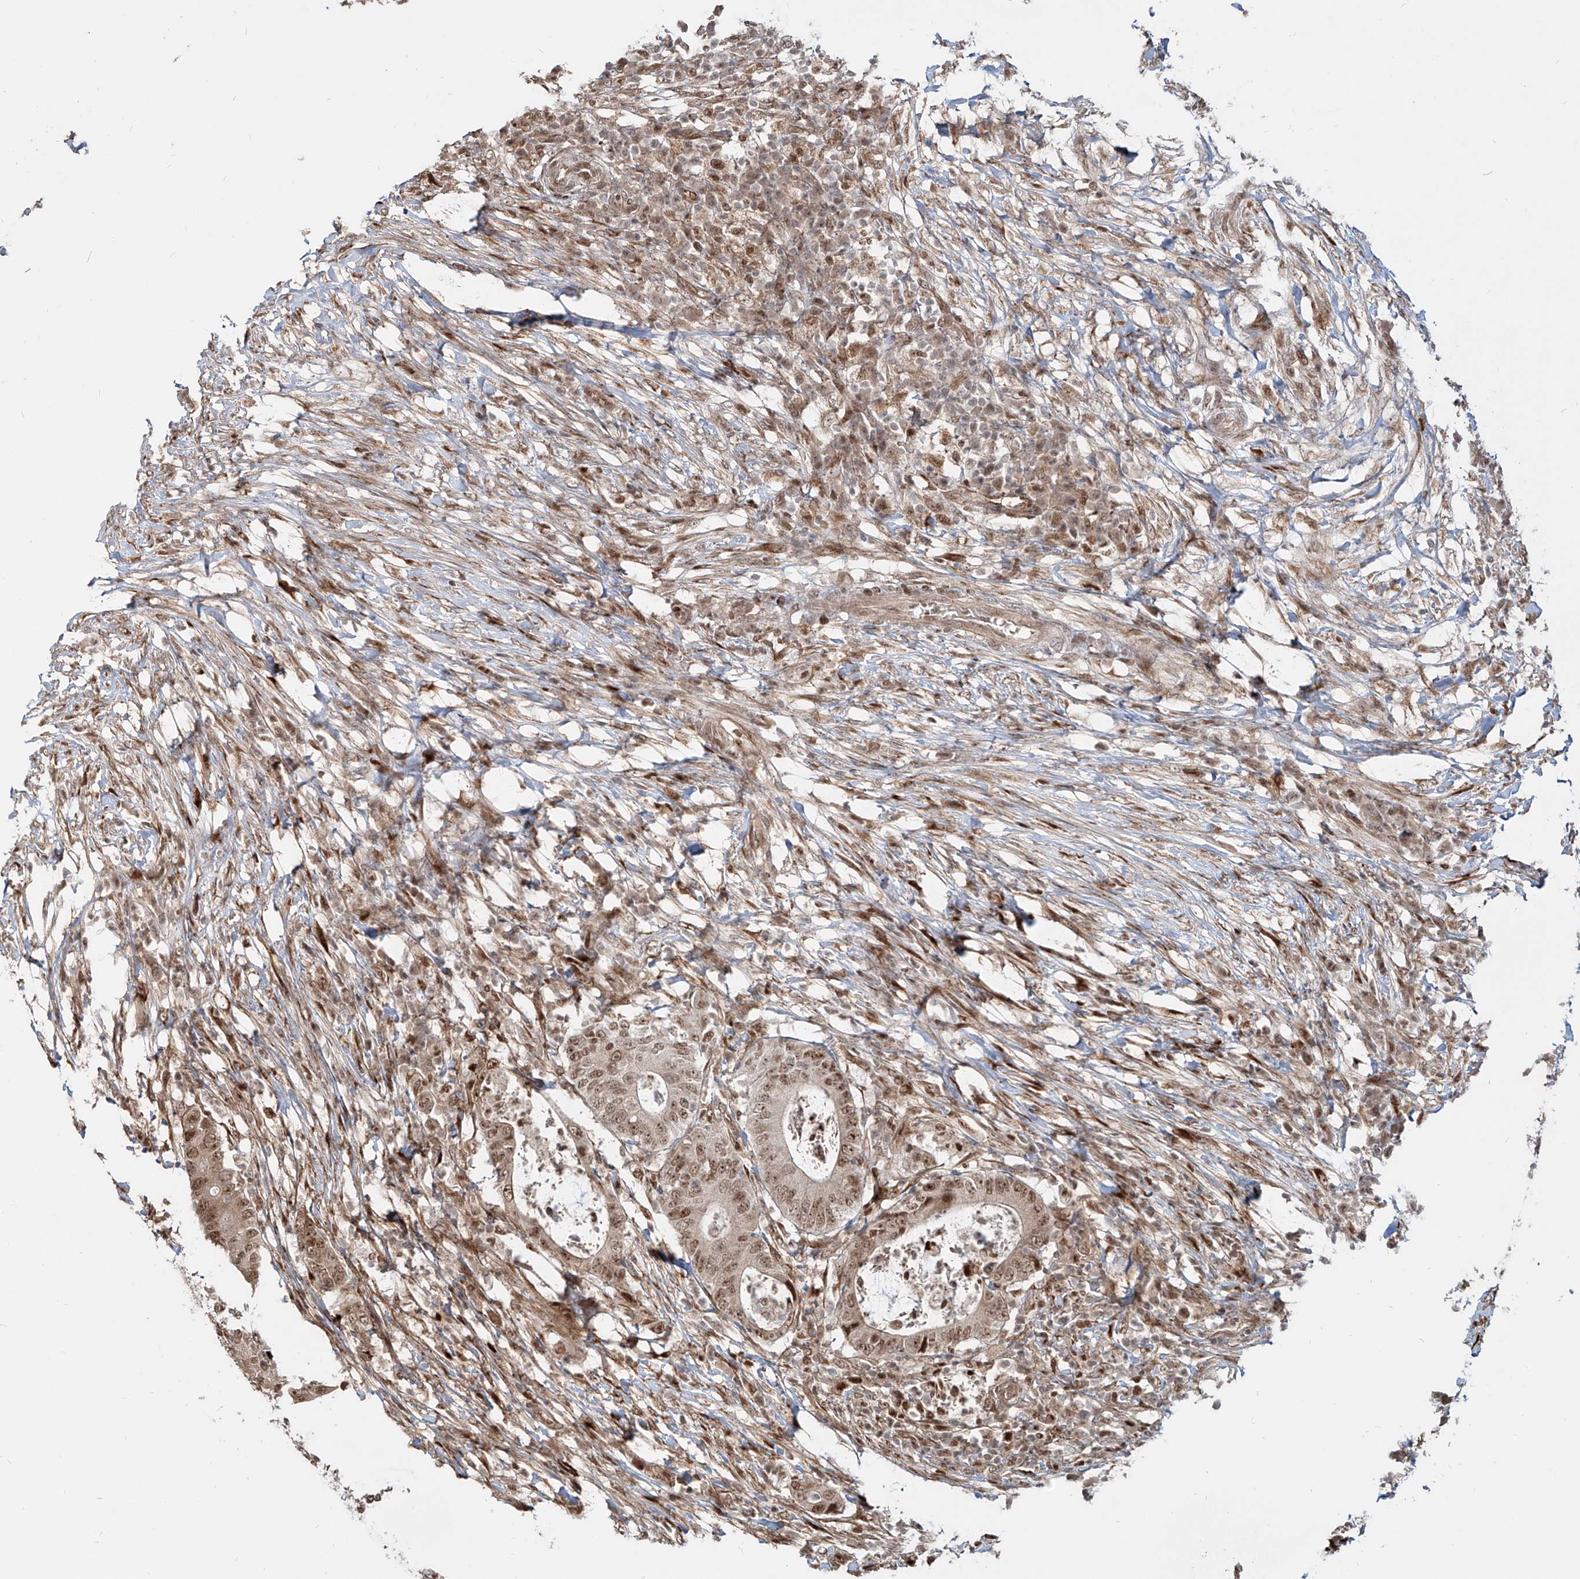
{"staining": {"intensity": "moderate", "quantity": ">75%", "location": "cytoplasmic/membranous,nuclear"}, "tissue": "colorectal cancer", "cell_type": "Tumor cells", "image_type": "cancer", "snomed": [{"axis": "morphology", "description": "Adenocarcinoma, NOS"}, {"axis": "topography", "description": "Colon"}], "caption": "Immunohistochemistry image of human colorectal cancer (adenocarcinoma) stained for a protein (brown), which reveals medium levels of moderate cytoplasmic/membranous and nuclear staining in approximately >75% of tumor cells.", "gene": "ZNF710", "patient": {"sex": "male", "age": 83}}